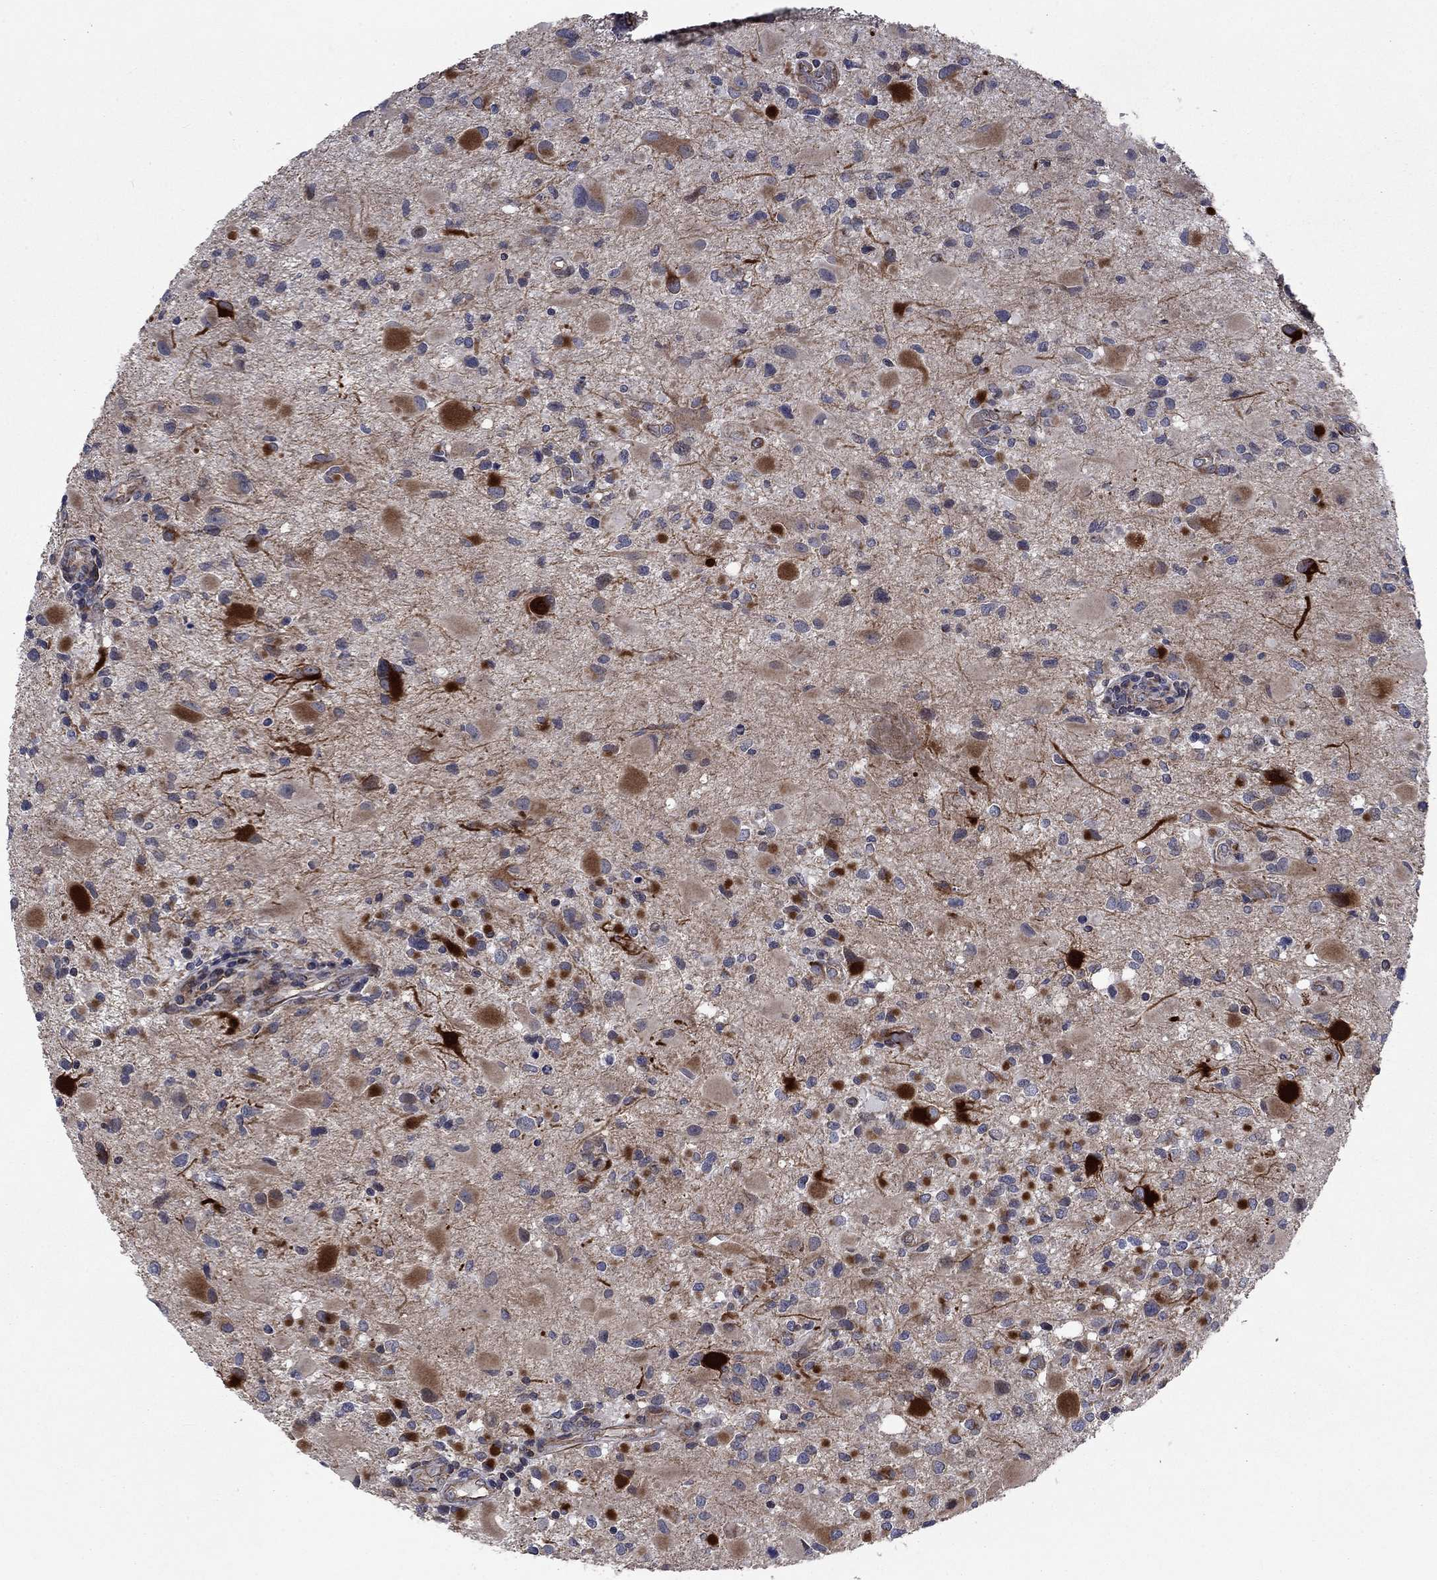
{"staining": {"intensity": "negative", "quantity": "none", "location": "none"}, "tissue": "glioma", "cell_type": "Tumor cells", "image_type": "cancer", "snomed": [{"axis": "morphology", "description": "Glioma, malignant, Low grade"}, {"axis": "topography", "description": "Brain"}], "caption": "Histopathology image shows no significant protein staining in tumor cells of low-grade glioma (malignant).", "gene": "NDUFC1", "patient": {"sex": "female", "age": 32}}